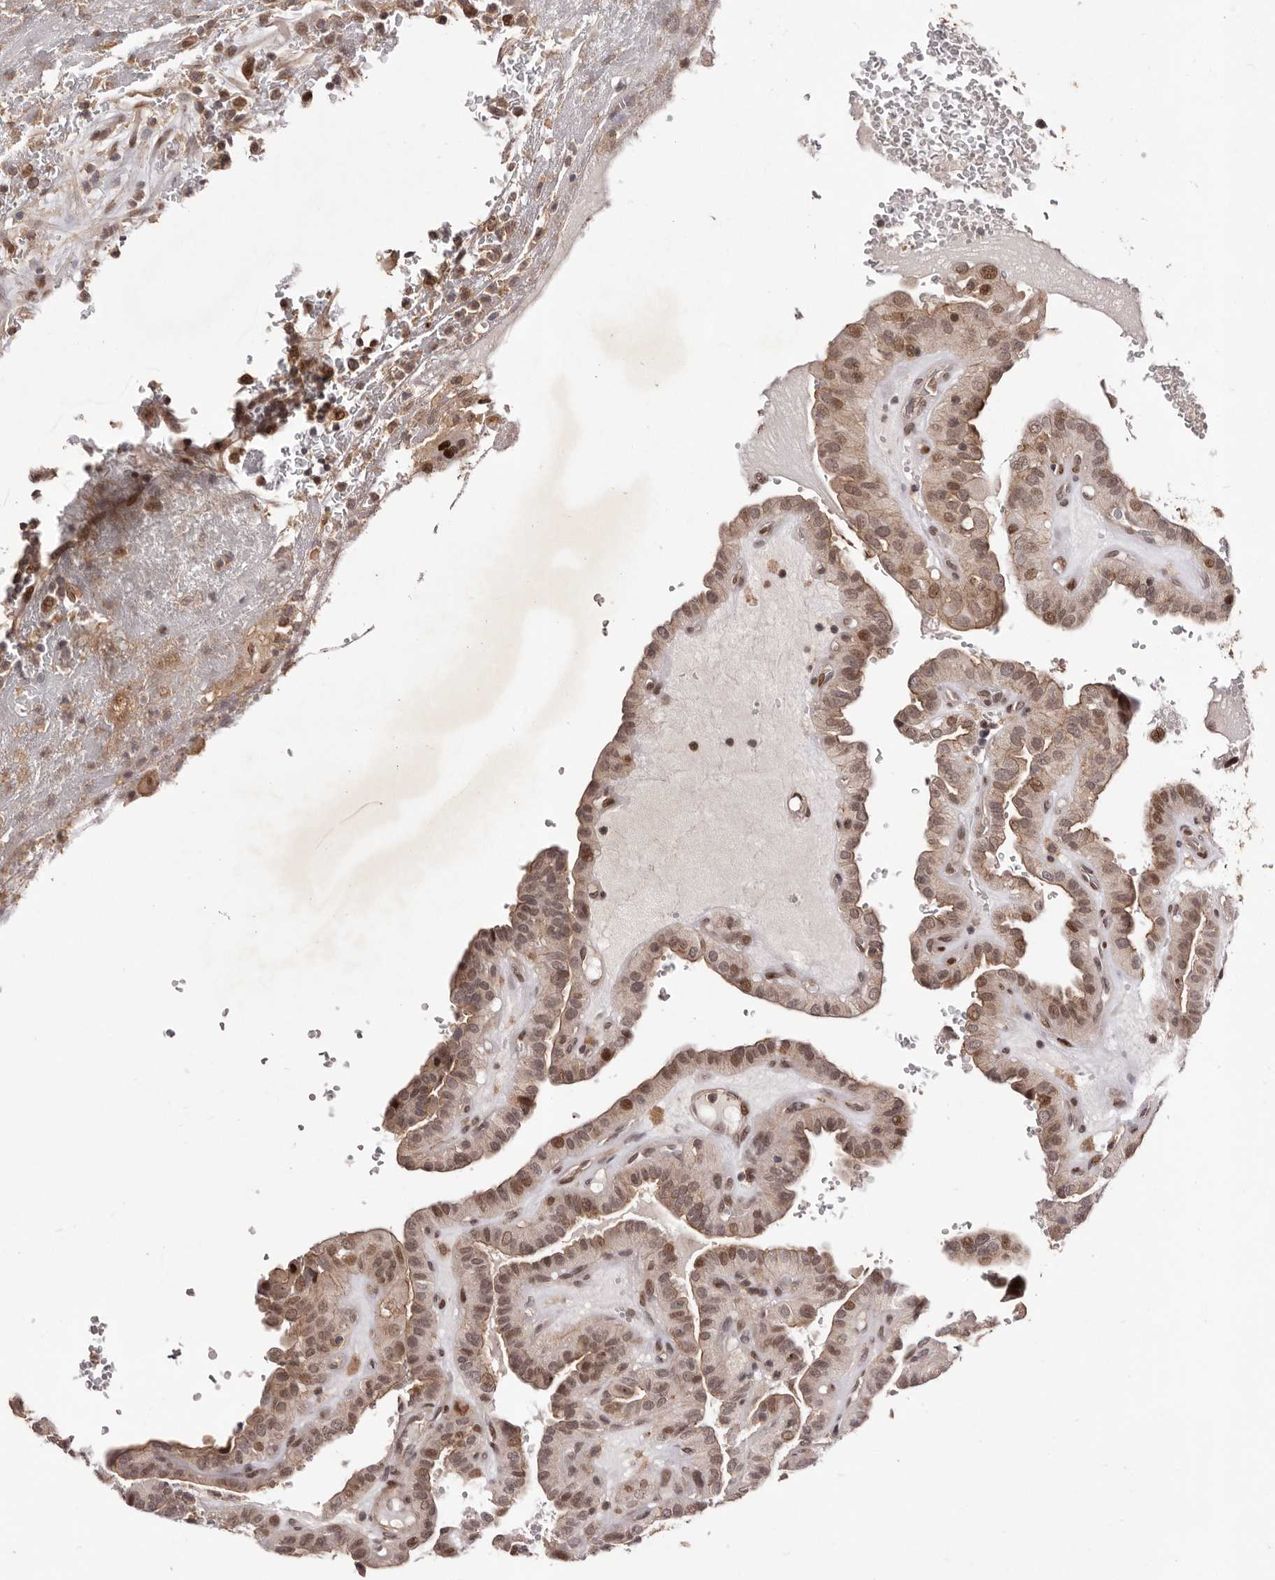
{"staining": {"intensity": "moderate", "quantity": ">75%", "location": "cytoplasmic/membranous,nuclear"}, "tissue": "thyroid cancer", "cell_type": "Tumor cells", "image_type": "cancer", "snomed": [{"axis": "morphology", "description": "Papillary adenocarcinoma, NOS"}, {"axis": "topography", "description": "Thyroid gland"}], "caption": "High-power microscopy captured an IHC photomicrograph of thyroid cancer (papillary adenocarcinoma), revealing moderate cytoplasmic/membranous and nuclear expression in approximately >75% of tumor cells.", "gene": "FBXO5", "patient": {"sex": "male", "age": 77}}